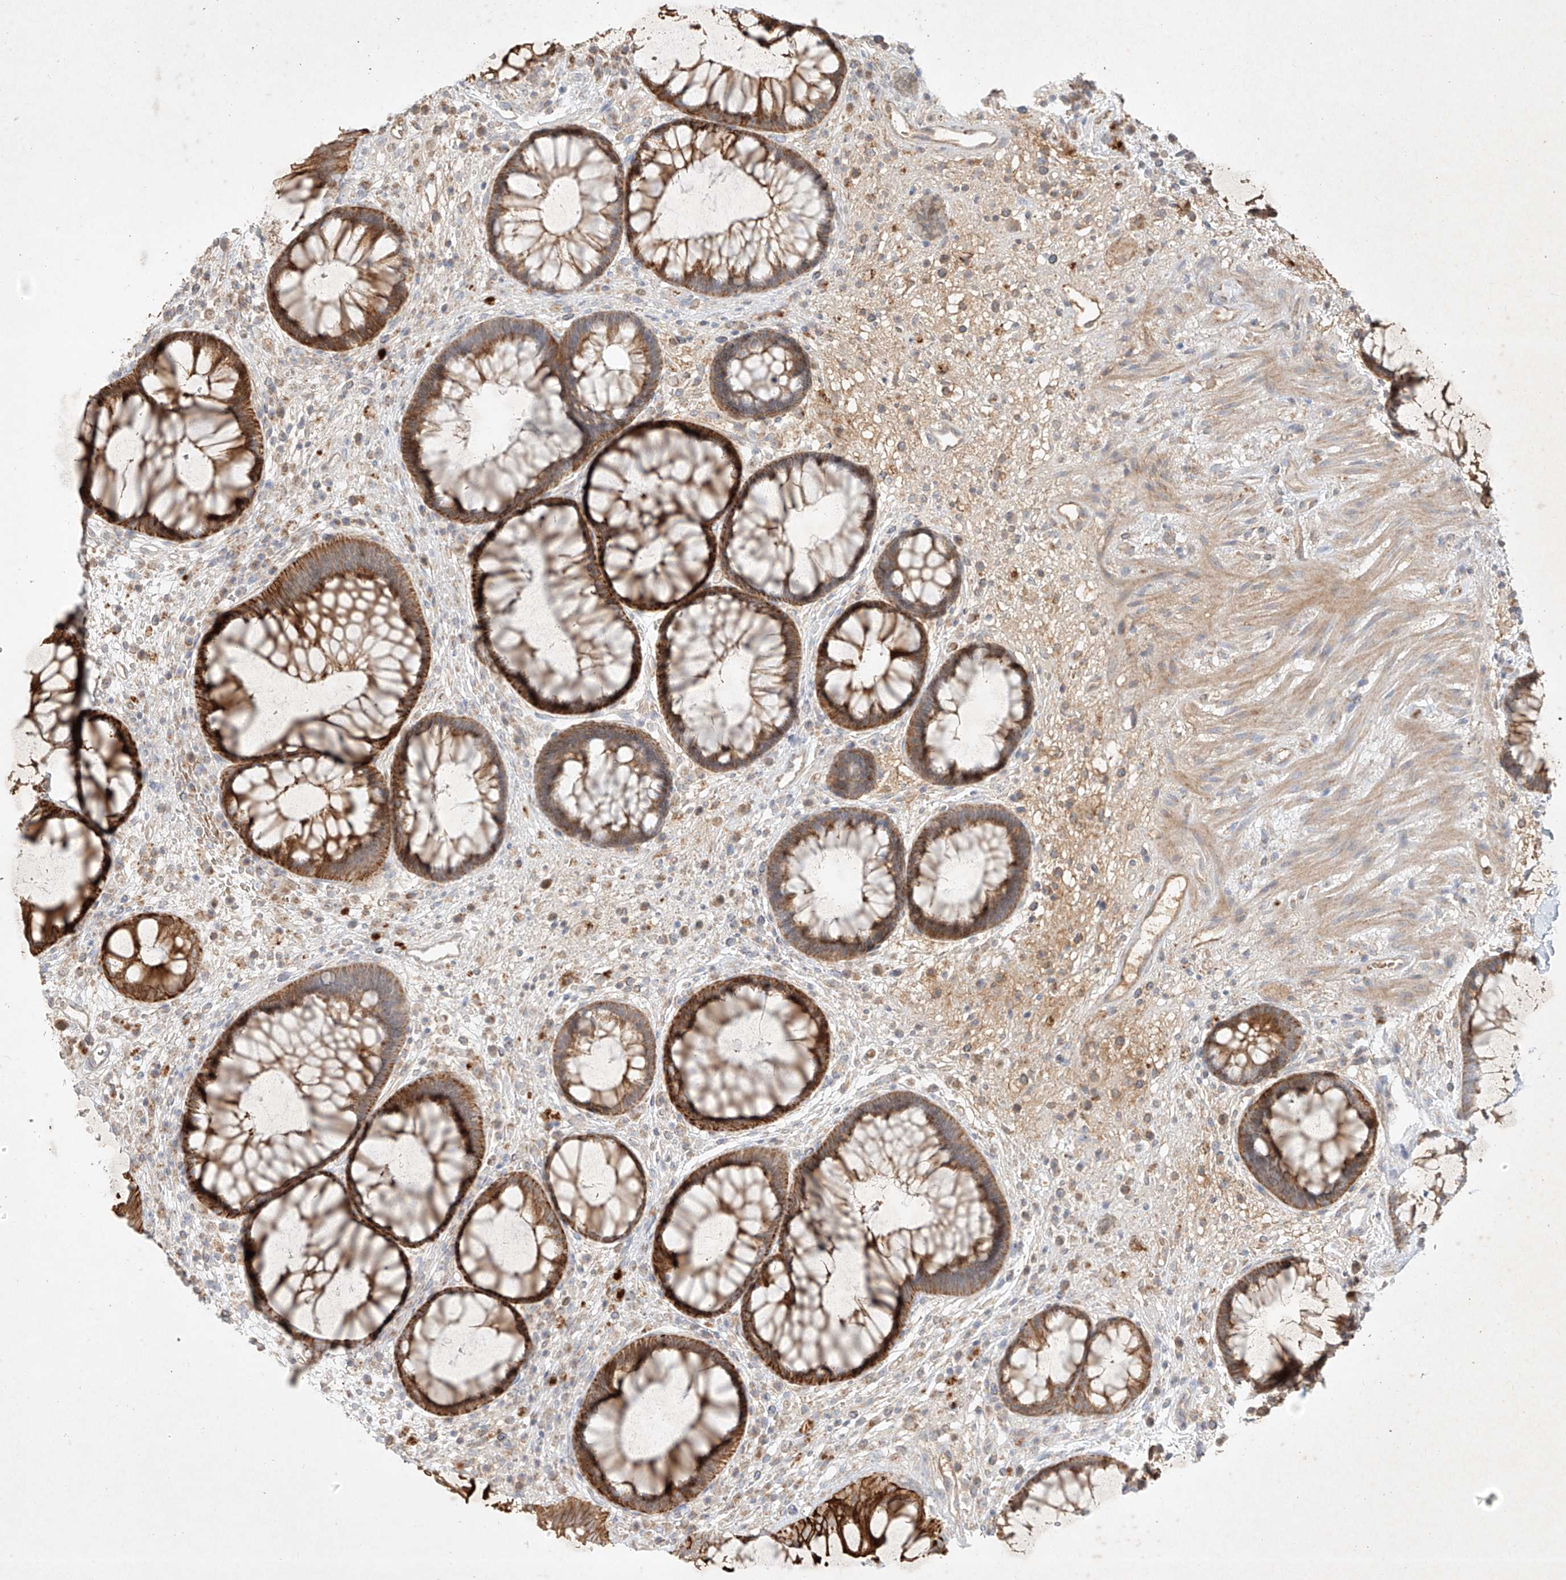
{"staining": {"intensity": "strong", "quantity": ">75%", "location": "cytoplasmic/membranous"}, "tissue": "rectum", "cell_type": "Glandular cells", "image_type": "normal", "snomed": [{"axis": "morphology", "description": "Normal tissue, NOS"}, {"axis": "topography", "description": "Rectum"}], "caption": "Glandular cells display strong cytoplasmic/membranous positivity in about >75% of cells in benign rectum.", "gene": "KPNA7", "patient": {"sex": "male", "age": 51}}